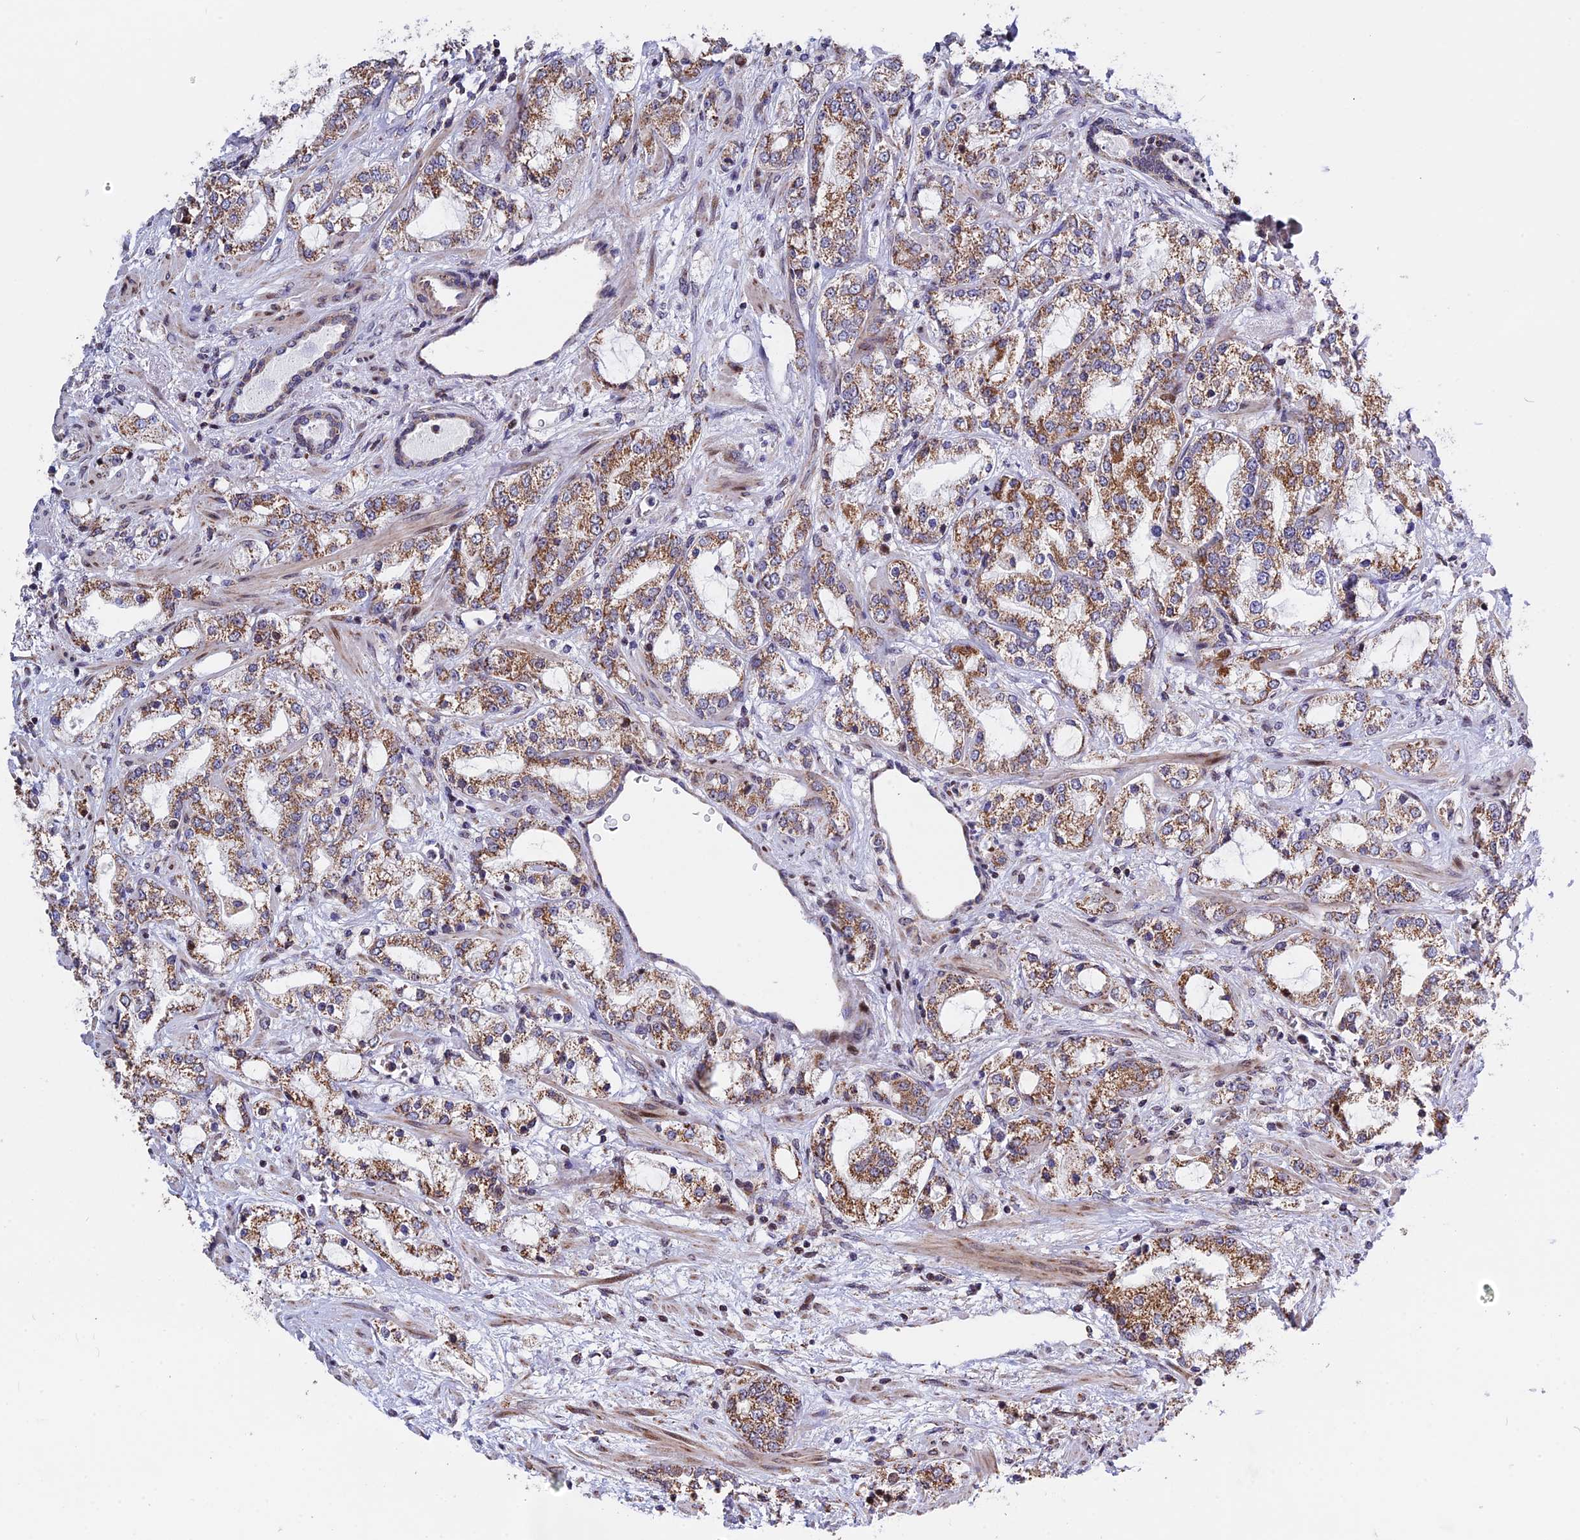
{"staining": {"intensity": "moderate", "quantity": ">75%", "location": "cytoplasmic/membranous"}, "tissue": "prostate cancer", "cell_type": "Tumor cells", "image_type": "cancer", "snomed": [{"axis": "morphology", "description": "Adenocarcinoma, High grade"}, {"axis": "topography", "description": "Prostate"}], "caption": "The photomicrograph displays immunohistochemical staining of high-grade adenocarcinoma (prostate). There is moderate cytoplasmic/membranous positivity is present in approximately >75% of tumor cells.", "gene": "FAM174C", "patient": {"sex": "male", "age": 64}}